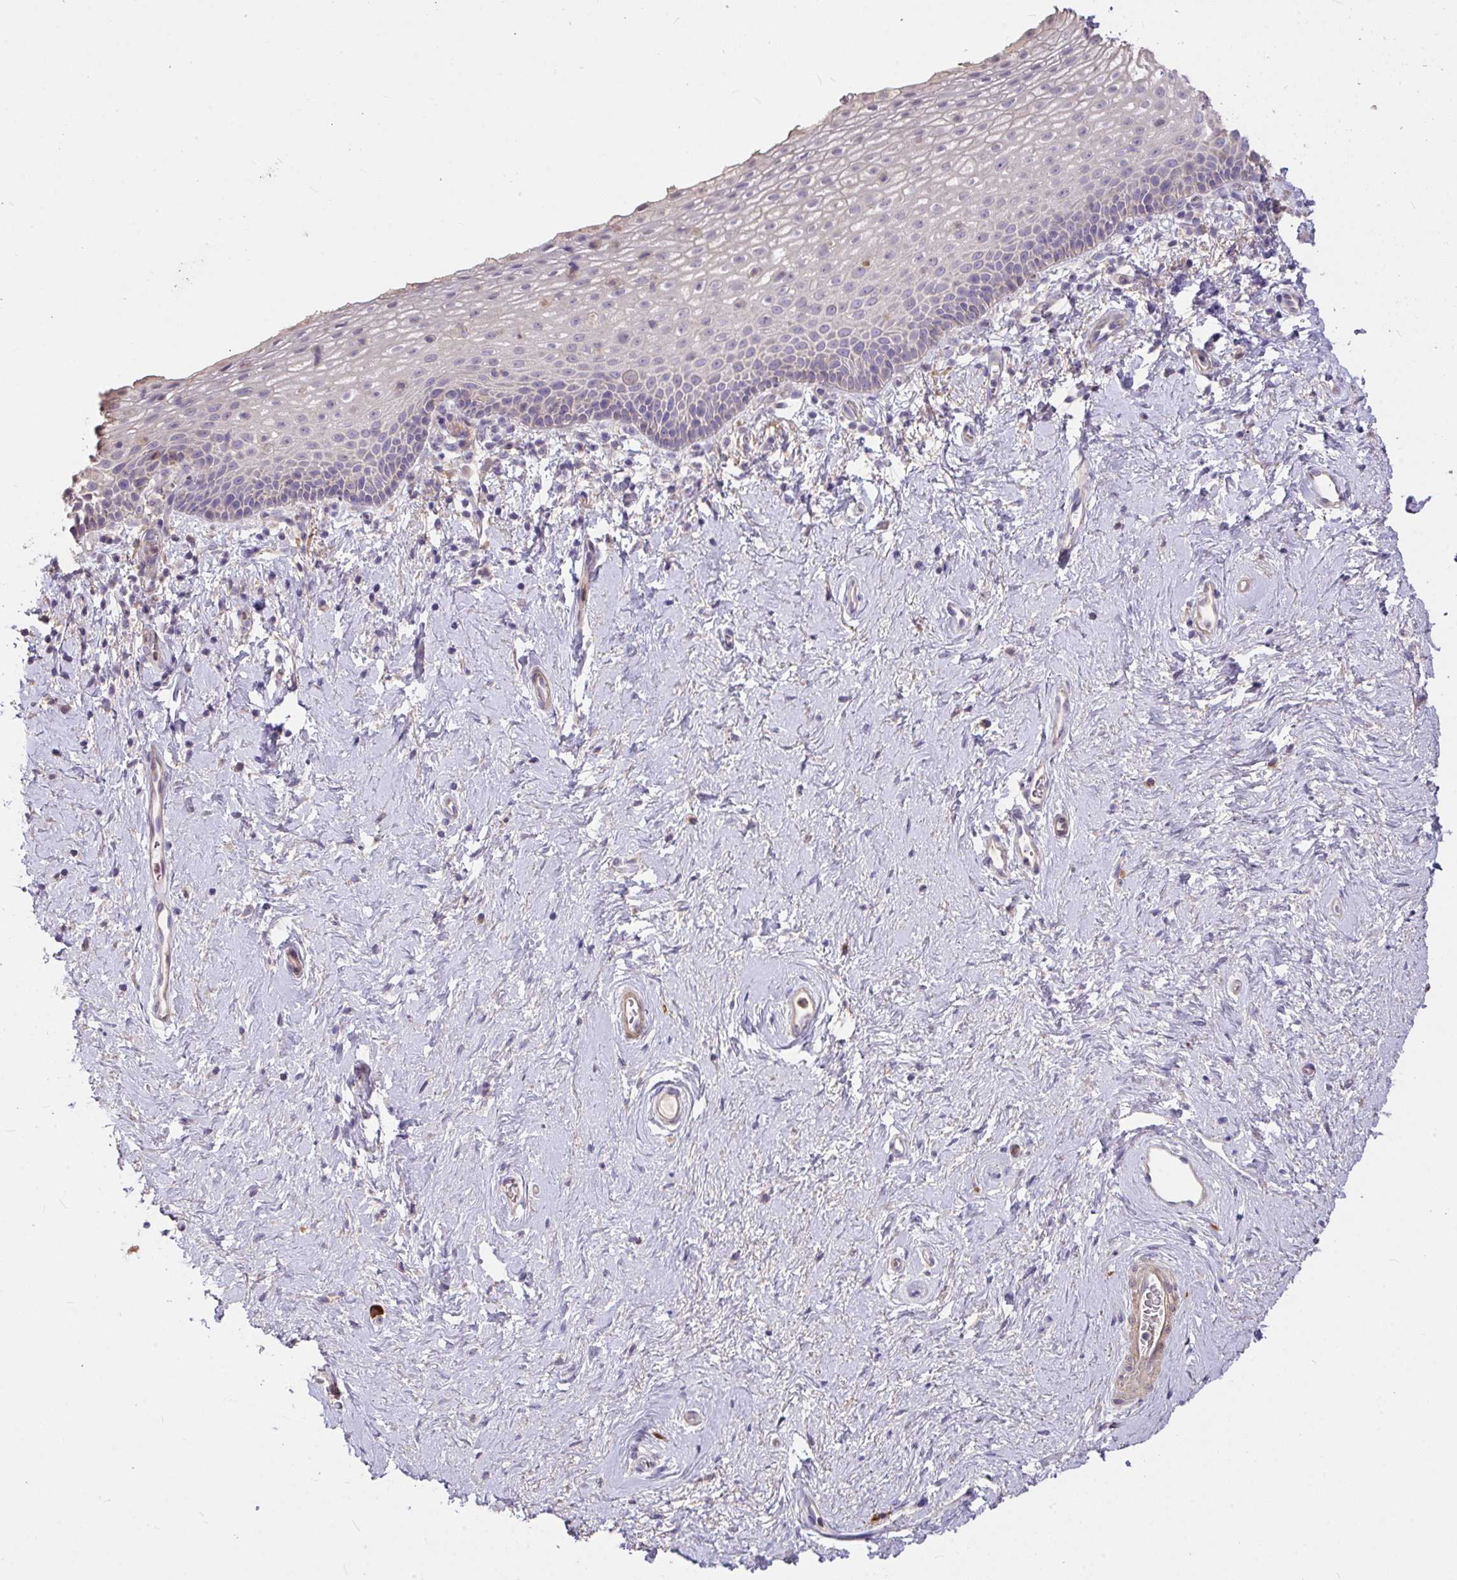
{"staining": {"intensity": "negative", "quantity": "none", "location": "none"}, "tissue": "vagina", "cell_type": "Squamous epithelial cells", "image_type": "normal", "snomed": [{"axis": "morphology", "description": "Normal tissue, NOS"}, {"axis": "topography", "description": "Vagina"}], "caption": "Immunohistochemistry (IHC) histopathology image of unremarkable vagina: vagina stained with DAB (3,3'-diaminobenzidine) shows no significant protein staining in squamous epithelial cells. (Immunohistochemistry, brightfield microscopy, high magnification).", "gene": "FCER1A", "patient": {"sex": "female", "age": 61}}